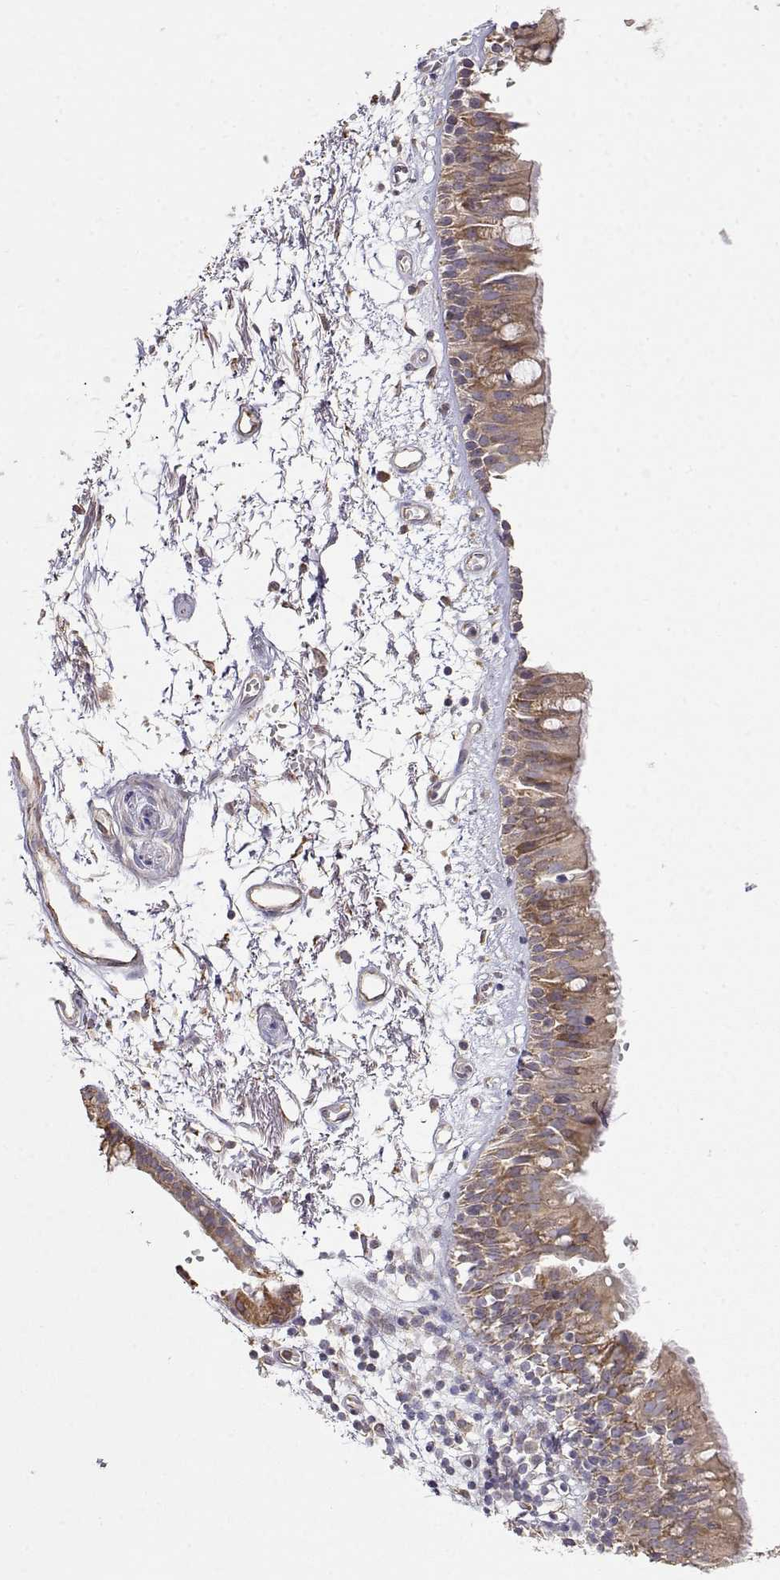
{"staining": {"intensity": "moderate", "quantity": ">75%", "location": "cytoplasmic/membranous"}, "tissue": "bronchus", "cell_type": "Respiratory epithelial cells", "image_type": "normal", "snomed": [{"axis": "morphology", "description": "Normal tissue, NOS"}, {"axis": "morphology", "description": "Squamous cell carcinoma, NOS"}, {"axis": "topography", "description": "Cartilage tissue"}, {"axis": "topography", "description": "Bronchus"}, {"axis": "topography", "description": "Lung"}], "caption": "Immunohistochemical staining of normal bronchus displays moderate cytoplasmic/membranous protein staining in about >75% of respiratory epithelial cells.", "gene": "PAIP1", "patient": {"sex": "male", "age": 66}}